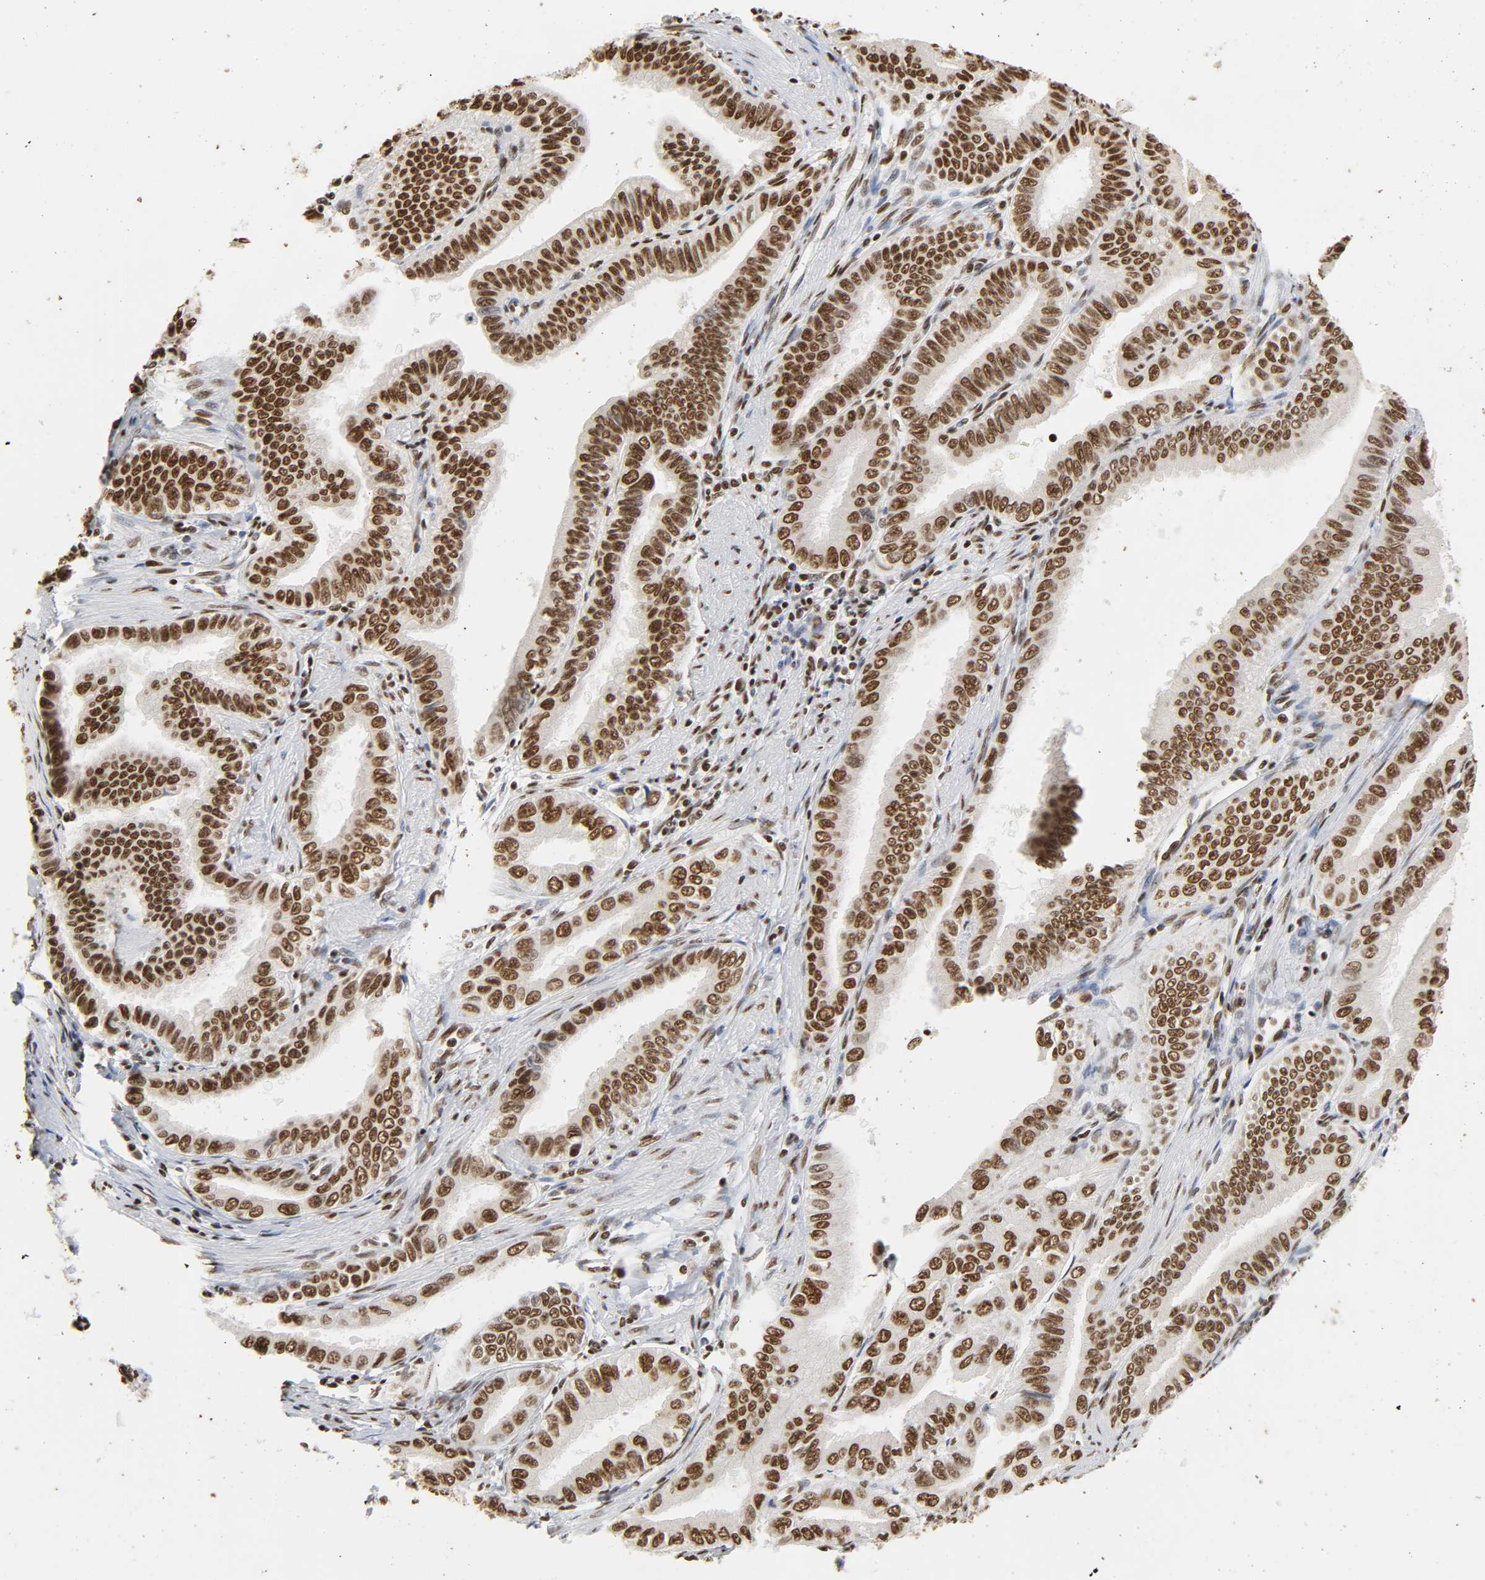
{"staining": {"intensity": "strong", "quantity": ">75%", "location": "nuclear"}, "tissue": "pancreatic cancer", "cell_type": "Tumor cells", "image_type": "cancer", "snomed": [{"axis": "morphology", "description": "Normal tissue, NOS"}, {"axis": "topography", "description": "Lymph node"}], "caption": "There is high levels of strong nuclear positivity in tumor cells of pancreatic cancer, as demonstrated by immunohistochemical staining (brown color).", "gene": "HNRNPC", "patient": {"sex": "male", "age": 50}}